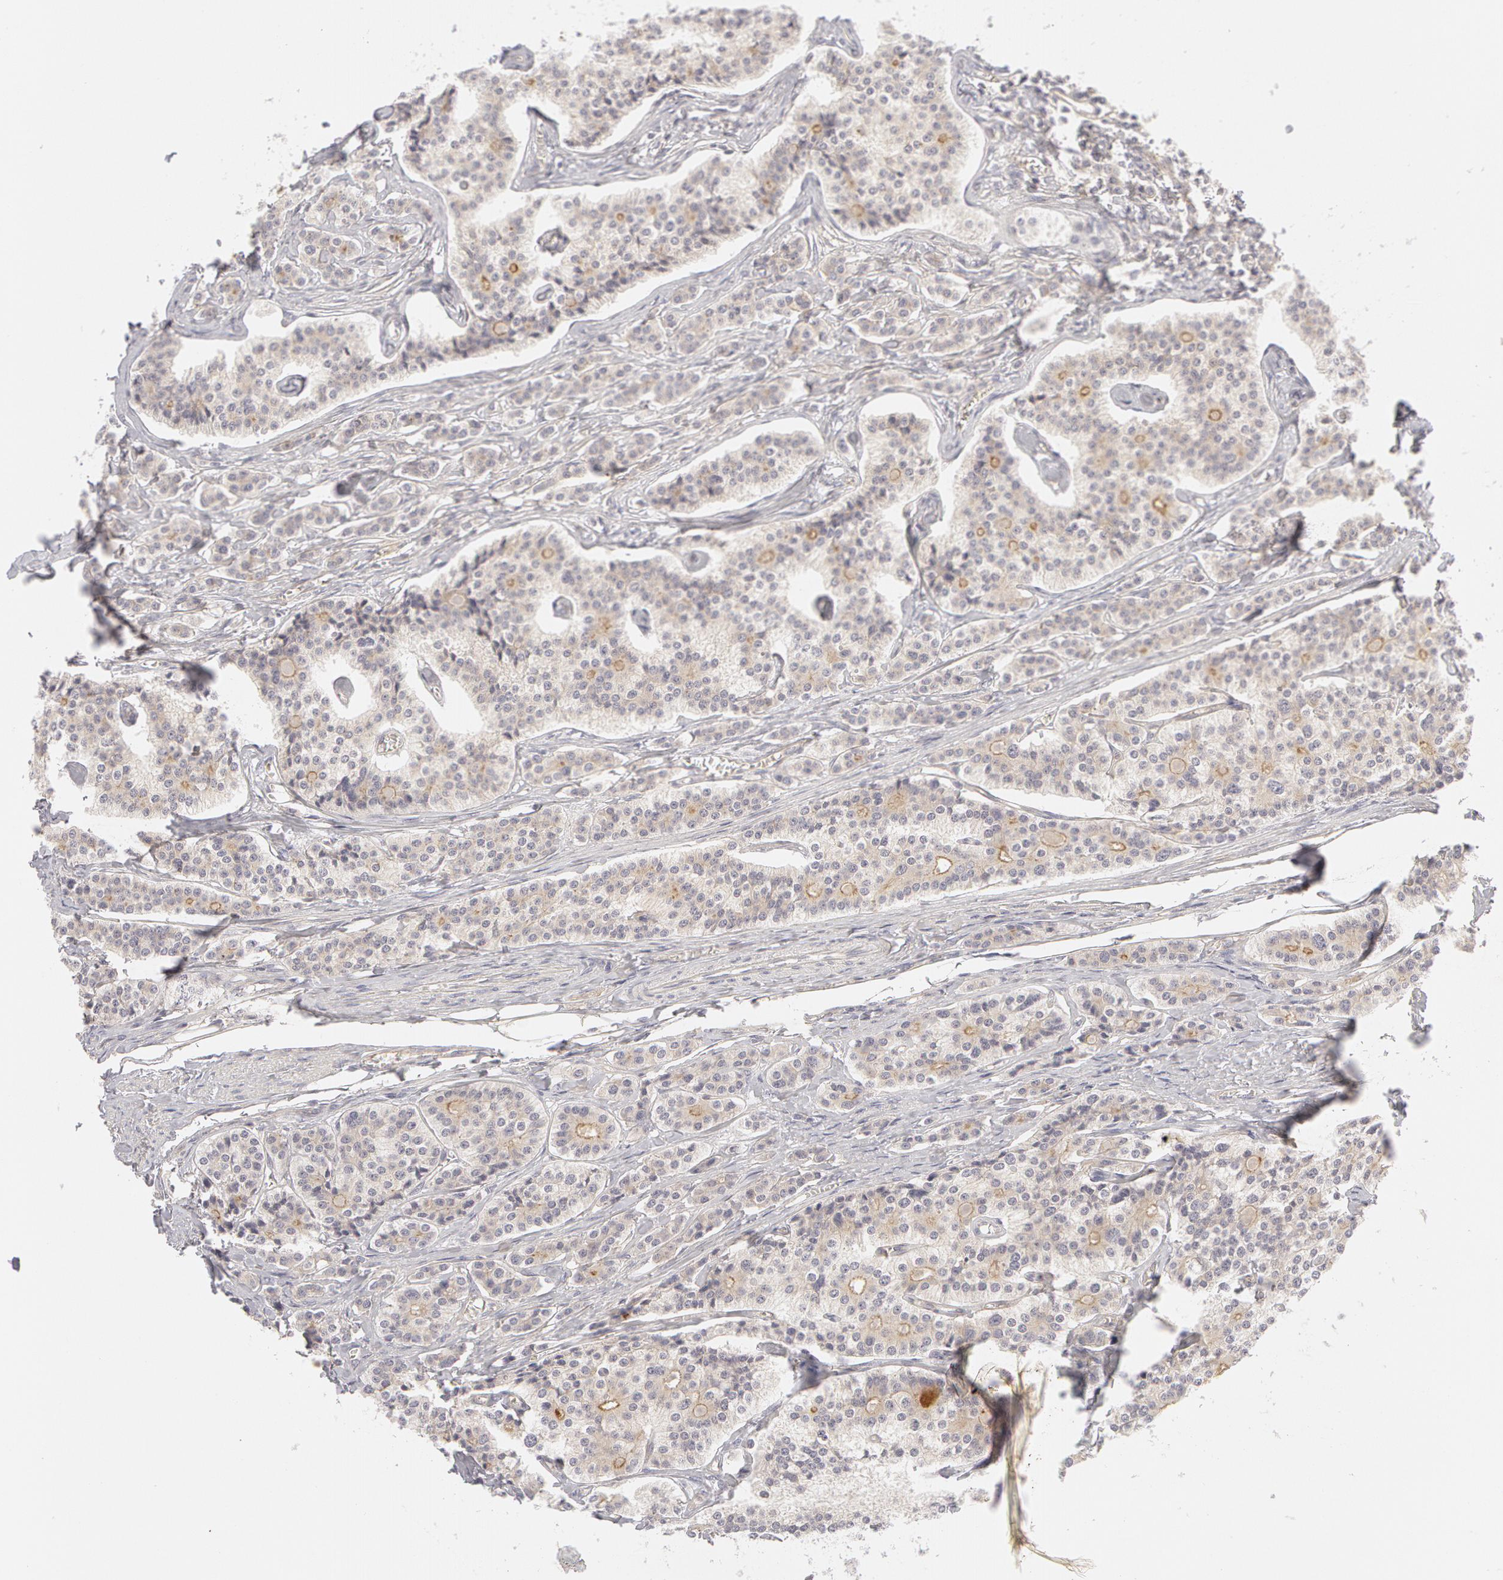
{"staining": {"intensity": "weak", "quantity": "25%-75%", "location": "cytoplasmic/membranous"}, "tissue": "carcinoid", "cell_type": "Tumor cells", "image_type": "cancer", "snomed": [{"axis": "morphology", "description": "Carcinoid, malignant, NOS"}, {"axis": "topography", "description": "Small intestine"}], "caption": "The immunohistochemical stain labels weak cytoplasmic/membranous positivity in tumor cells of malignant carcinoid tissue. (Brightfield microscopy of DAB IHC at high magnification).", "gene": "ABCB1", "patient": {"sex": "male", "age": 63}}